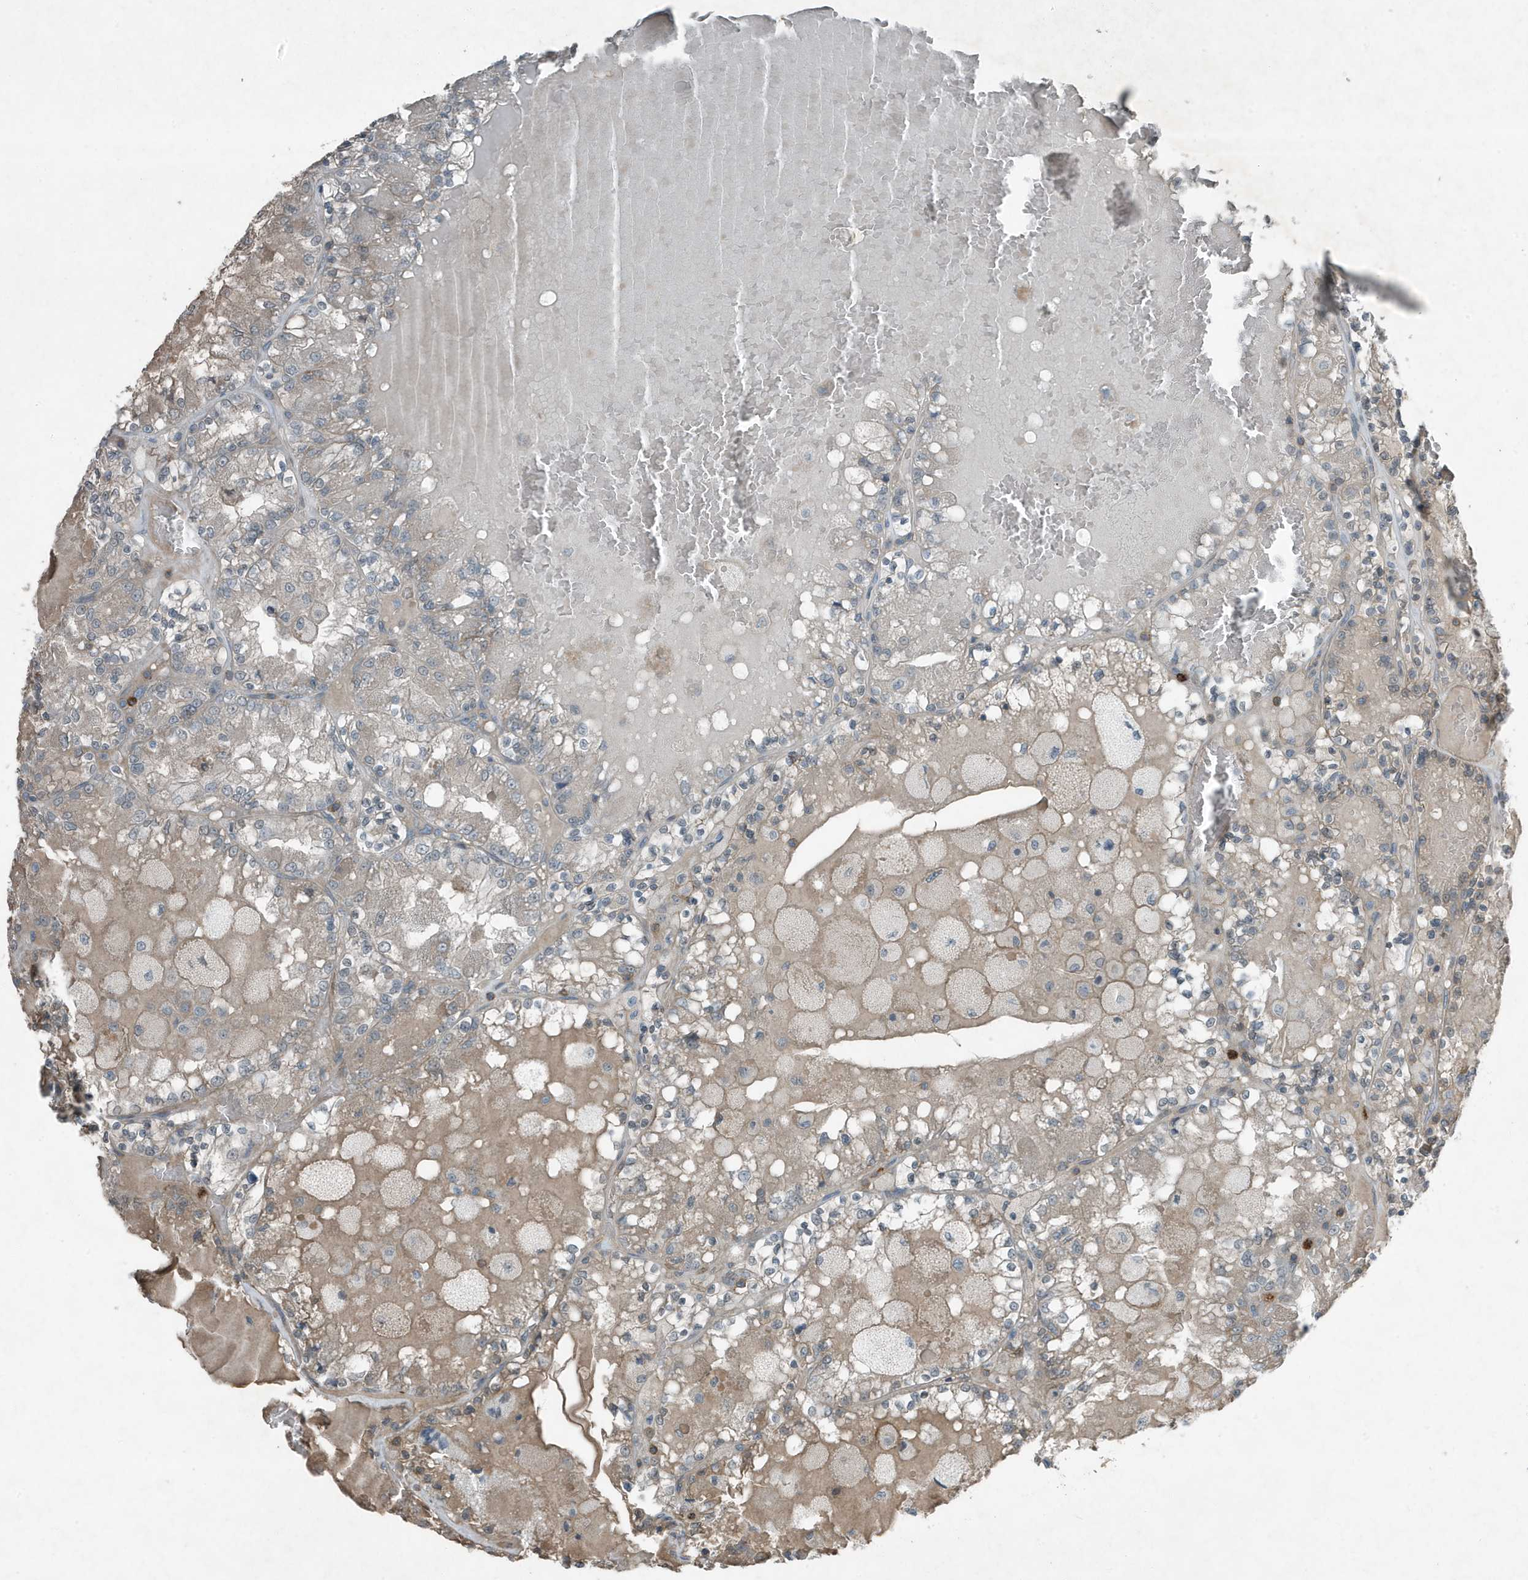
{"staining": {"intensity": "negative", "quantity": "none", "location": "none"}, "tissue": "renal cancer", "cell_type": "Tumor cells", "image_type": "cancer", "snomed": [{"axis": "morphology", "description": "Adenocarcinoma, NOS"}, {"axis": "topography", "description": "Kidney"}], "caption": "High magnification brightfield microscopy of renal cancer stained with DAB (brown) and counterstained with hematoxylin (blue): tumor cells show no significant positivity.", "gene": "DAPP1", "patient": {"sex": "female", "age": 56}}